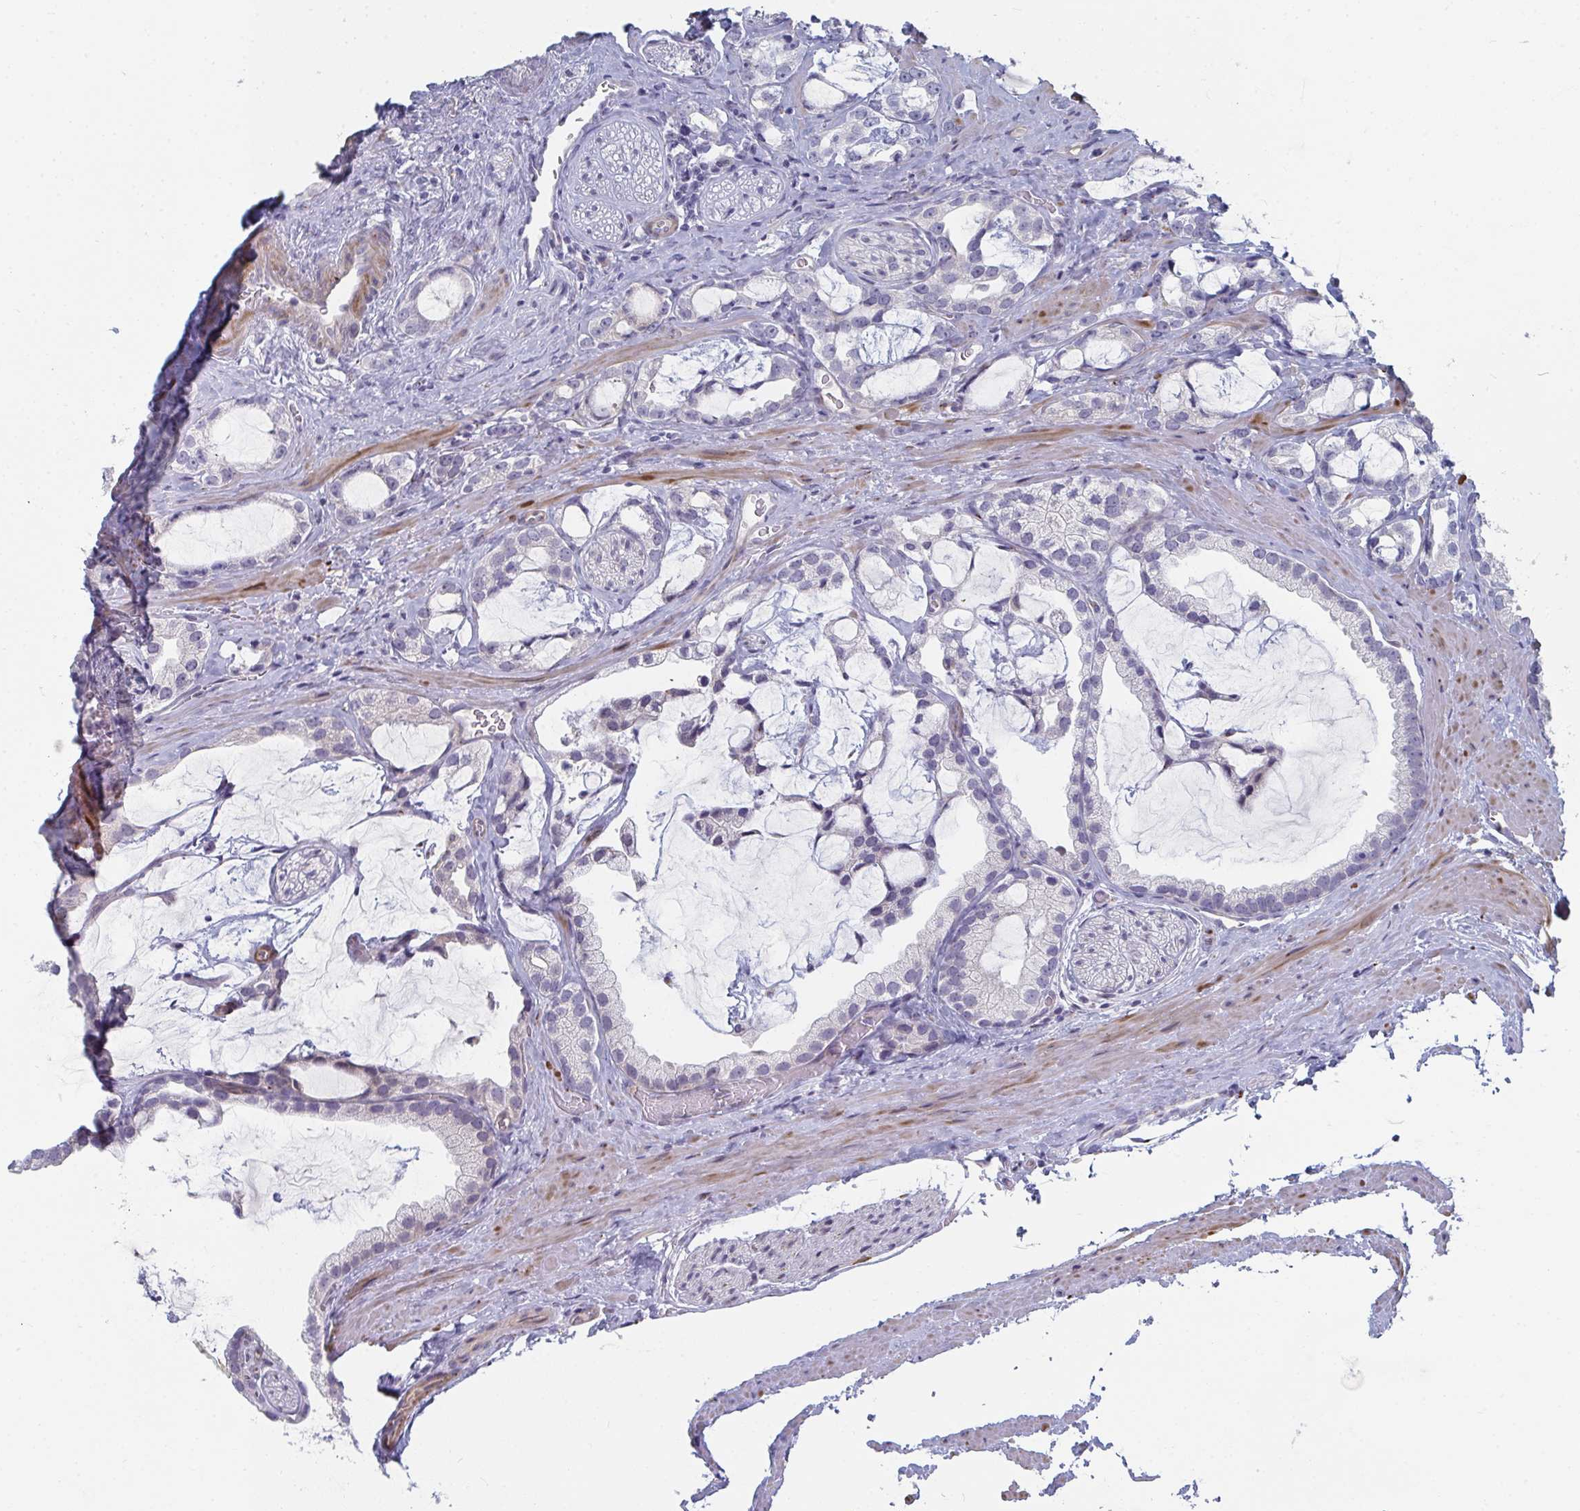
{"staining": {"intensity": "negative", "quantity": "none", "location": "none"}, "tissue": "prostate cancer", "cell_type": "Tumor cells", "image_type": "cancer", "snomed": [{"axis": "morphology", "description": "Adenocarcinoma, Medium grade"}, {"axis": "topography", "description": "Prostate"}], "caption": "Immunohistochemical staining of human medium-grade adenocarcinoma (prostate) reveals no significant staining in tumor cells. (DAB (3,3'-diaminobenzidine) IHC with hematoxylin counter stain).", "gene": "PSMG1", "patient": {"sex": "male", "age": 57}}